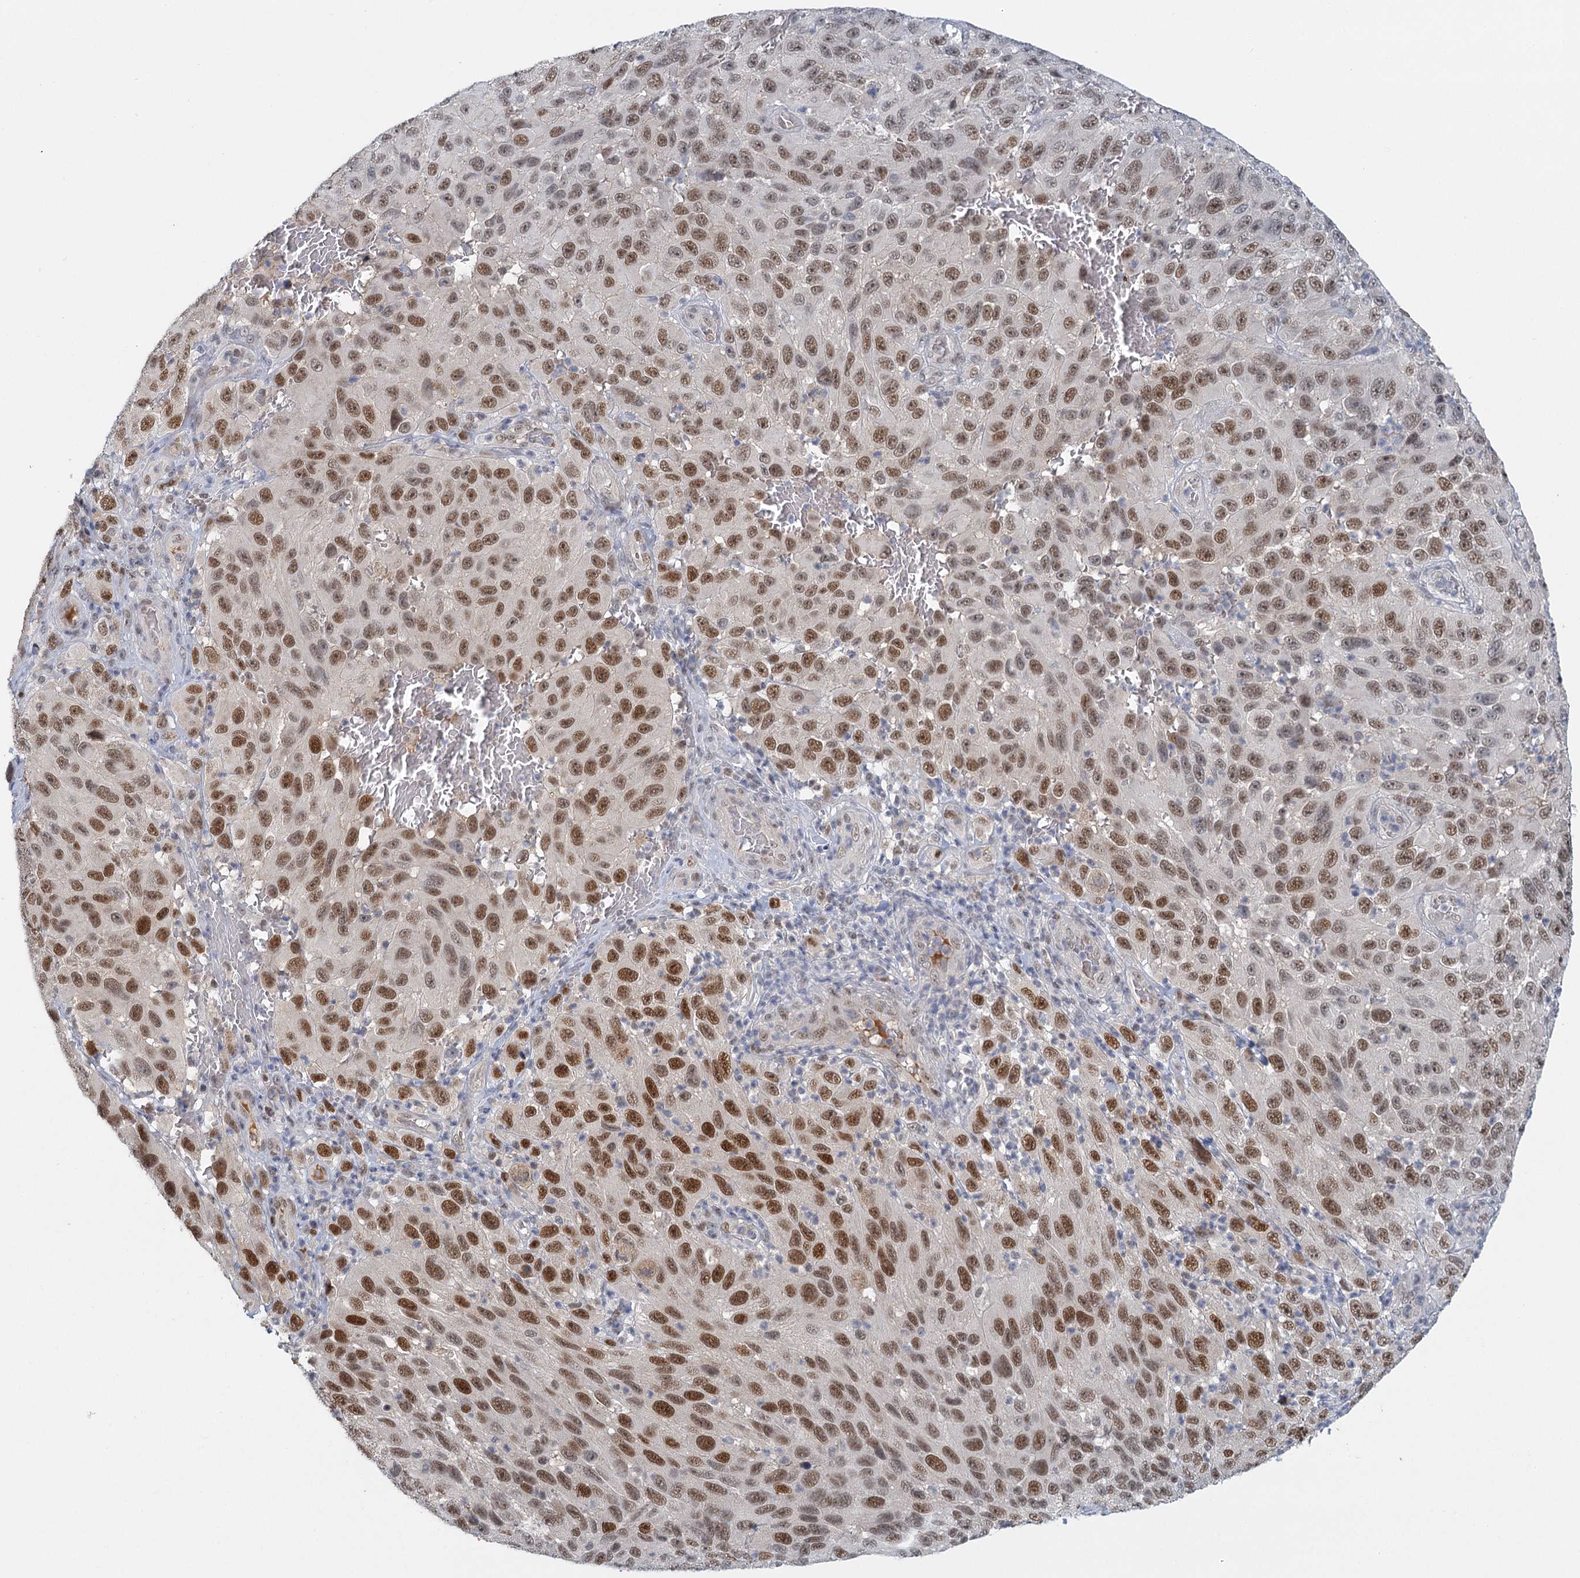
{"staining": {"intensity": "strong", "quantity": "25%-75%", "location": "nuclear"}, "tissue": "melanoma", "cell_type": "Tumor cells", "image_type": "cancer", "snomed": [{"axis": "morphology", "description": "Normal tissue, NOS"}, {"axis": "morphology", "description": "Malignant melanoma, NOS"}, {"axis": "topography", "description": "Skin"}], "caption": "Strong nuclear staining for a protein is appreciated in approximately 25%-75% of tumor cells of melanoma using immunohistochemistry (IHC).", "gene": "GPATCH11", "patient": {"sex": "female", "age": 96}}